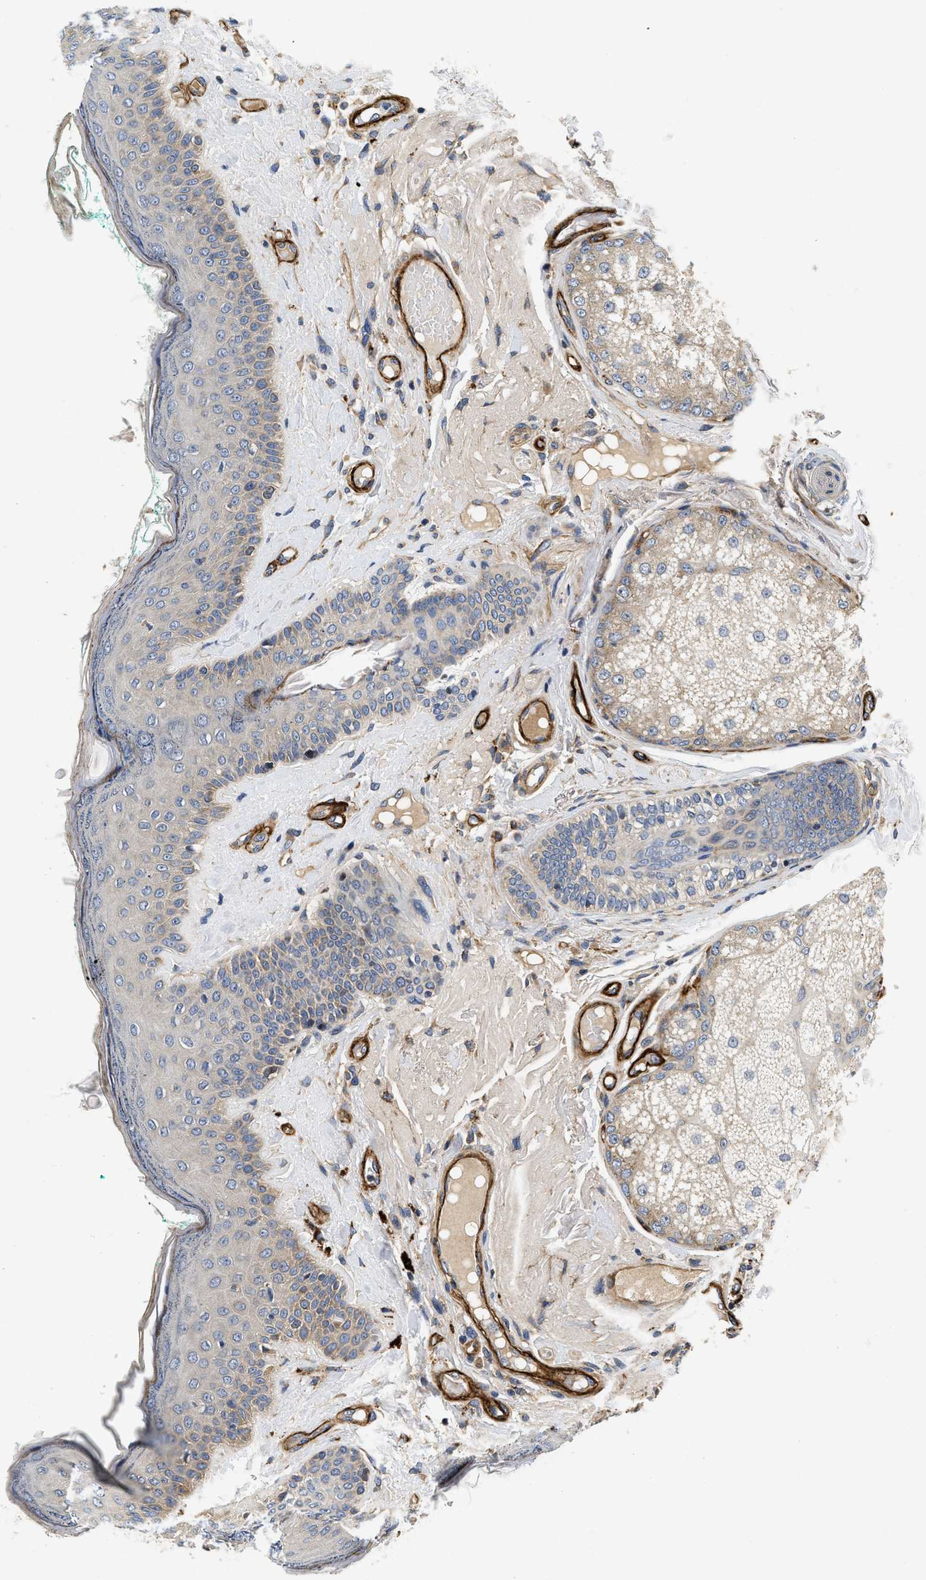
{"staining": {"intensity": "moderate", "quantity": "25%-75%", "location": "cytoplasmic/membranous"}, "tissue": "oral mucosa", "cell_type": "Squamous epithelial cells", "image_type": "normal", "snomed": [{"axis": "morphology", "description": "Normal tissue, NOS"}, {"axis": "topography", "description": "Skin"}, {"axis": "topography", "description": "Oral tissue"}], "caption": "Immunohistochemical staining of normal oral mucosa reveals moderate cytoplasmic/membranous protein positivity in approximately 25%-75% of squamous epithelial cells. The protein is stained brown, and the nuclei are stained in blue (DAB IHC with brightfield microscopy, high magnification).", "gene": "NME6", "patient": {"sex": "male", "age": 84}}